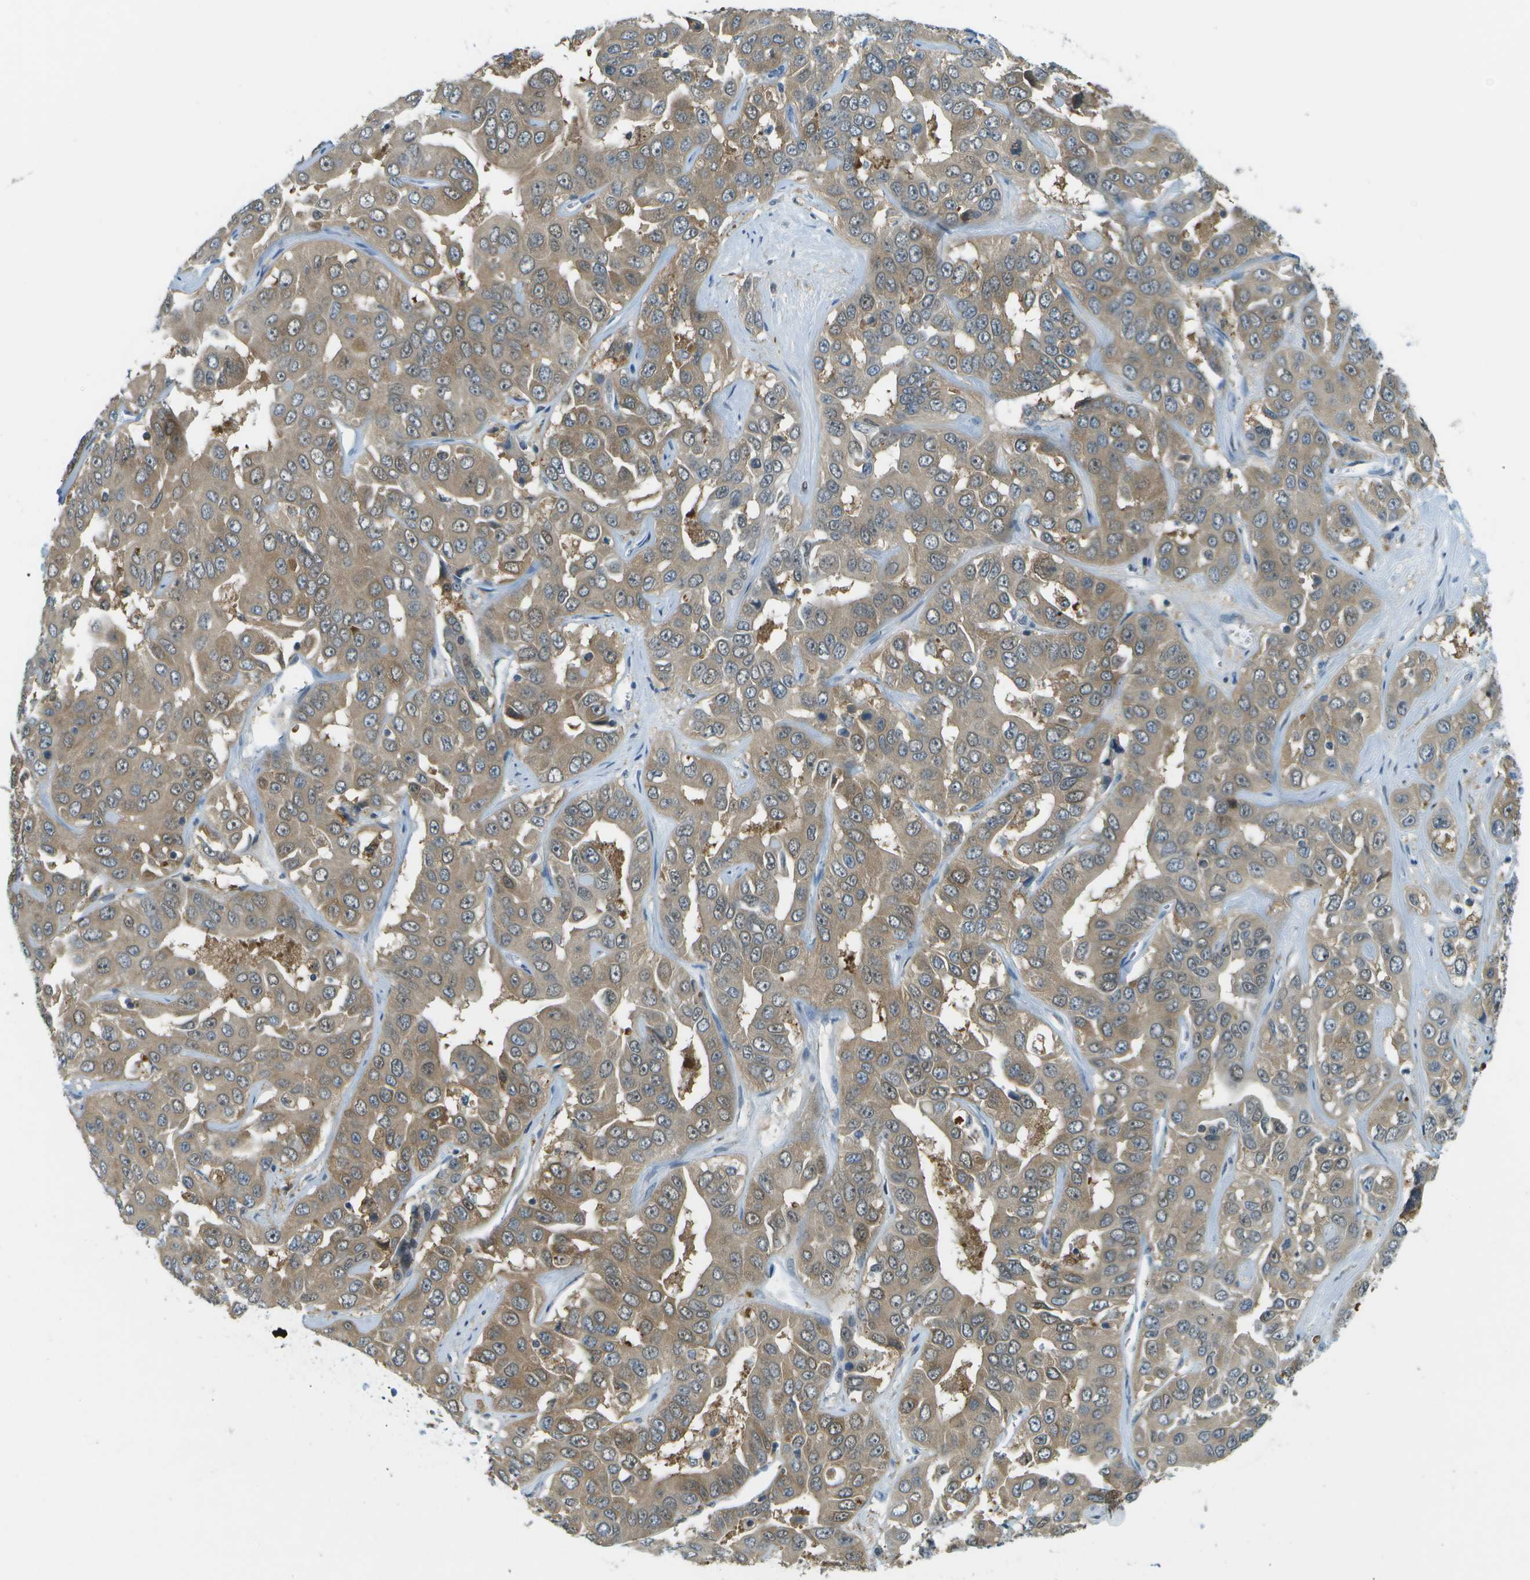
{"staining": {"intensity": "weak", "quantity": ">75%", "location": "cytoplasmic/membranous"}, "tissue": "liver cancer", "cell_type": "Tumor cells", "image_type": "cancer", "snomed": [{"axis": "morphology", "description": "Cholangiocarcinoma"}, {"axis": "topography", "description": "Liver"}], "caption": "IHC of liver cancer displays low levels of weak cytoplasmic/membranous positivity in approximately >75% of tumor cells.", "gene": "CDH23", "patient": {"sex": "female", "age": 52}}